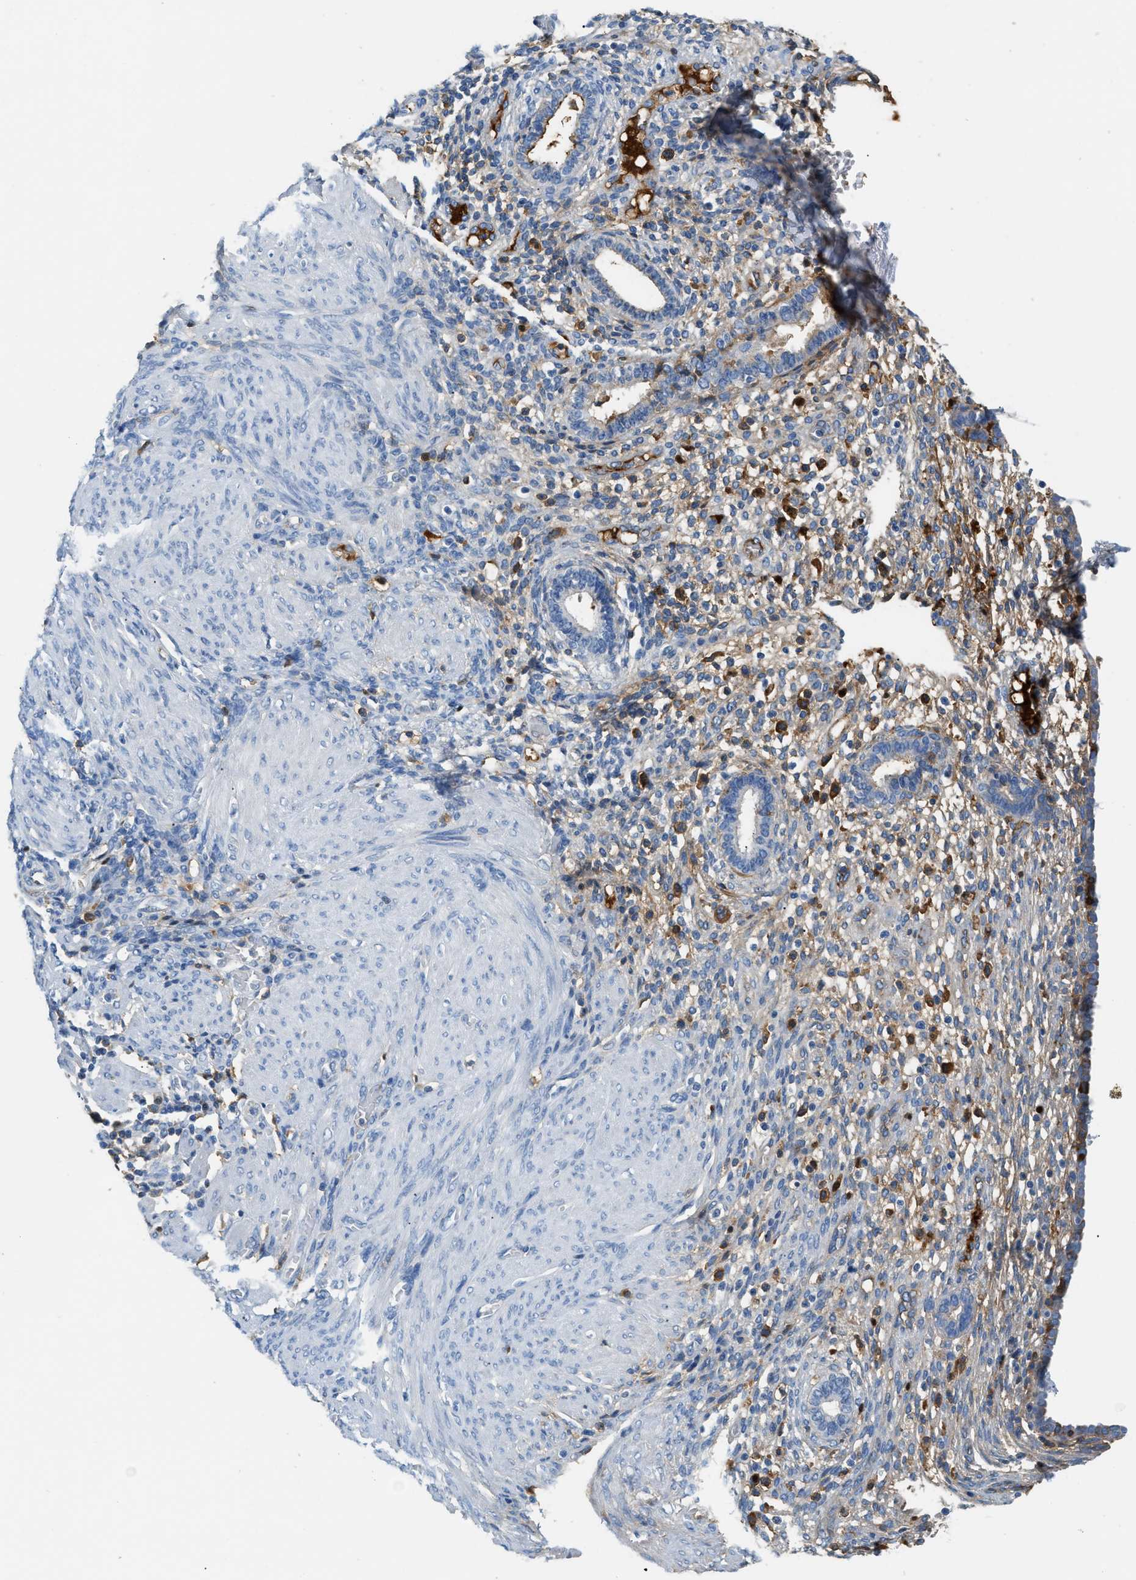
{"staining": {"intensity": "weak", "quantity": "<25%", "location": "cytoplasmic/membranous"}, "tissue": "endometrium", "cell_type": "Cells in endometrial stroma", "image_type": "normal", "snomed": [{"axis": "morphology", "description": "Normal tissue, NOS"}, {"axis": "topography", "description": "Endometrium"}], "caption": "DAB immunohistochemical staining of benign endometrium reveals no significant staining in cells in endometrial stroma. Nuclei are stained in blue.", "gene": "CFI", "patient": {"sex": "female", "age": 72}}